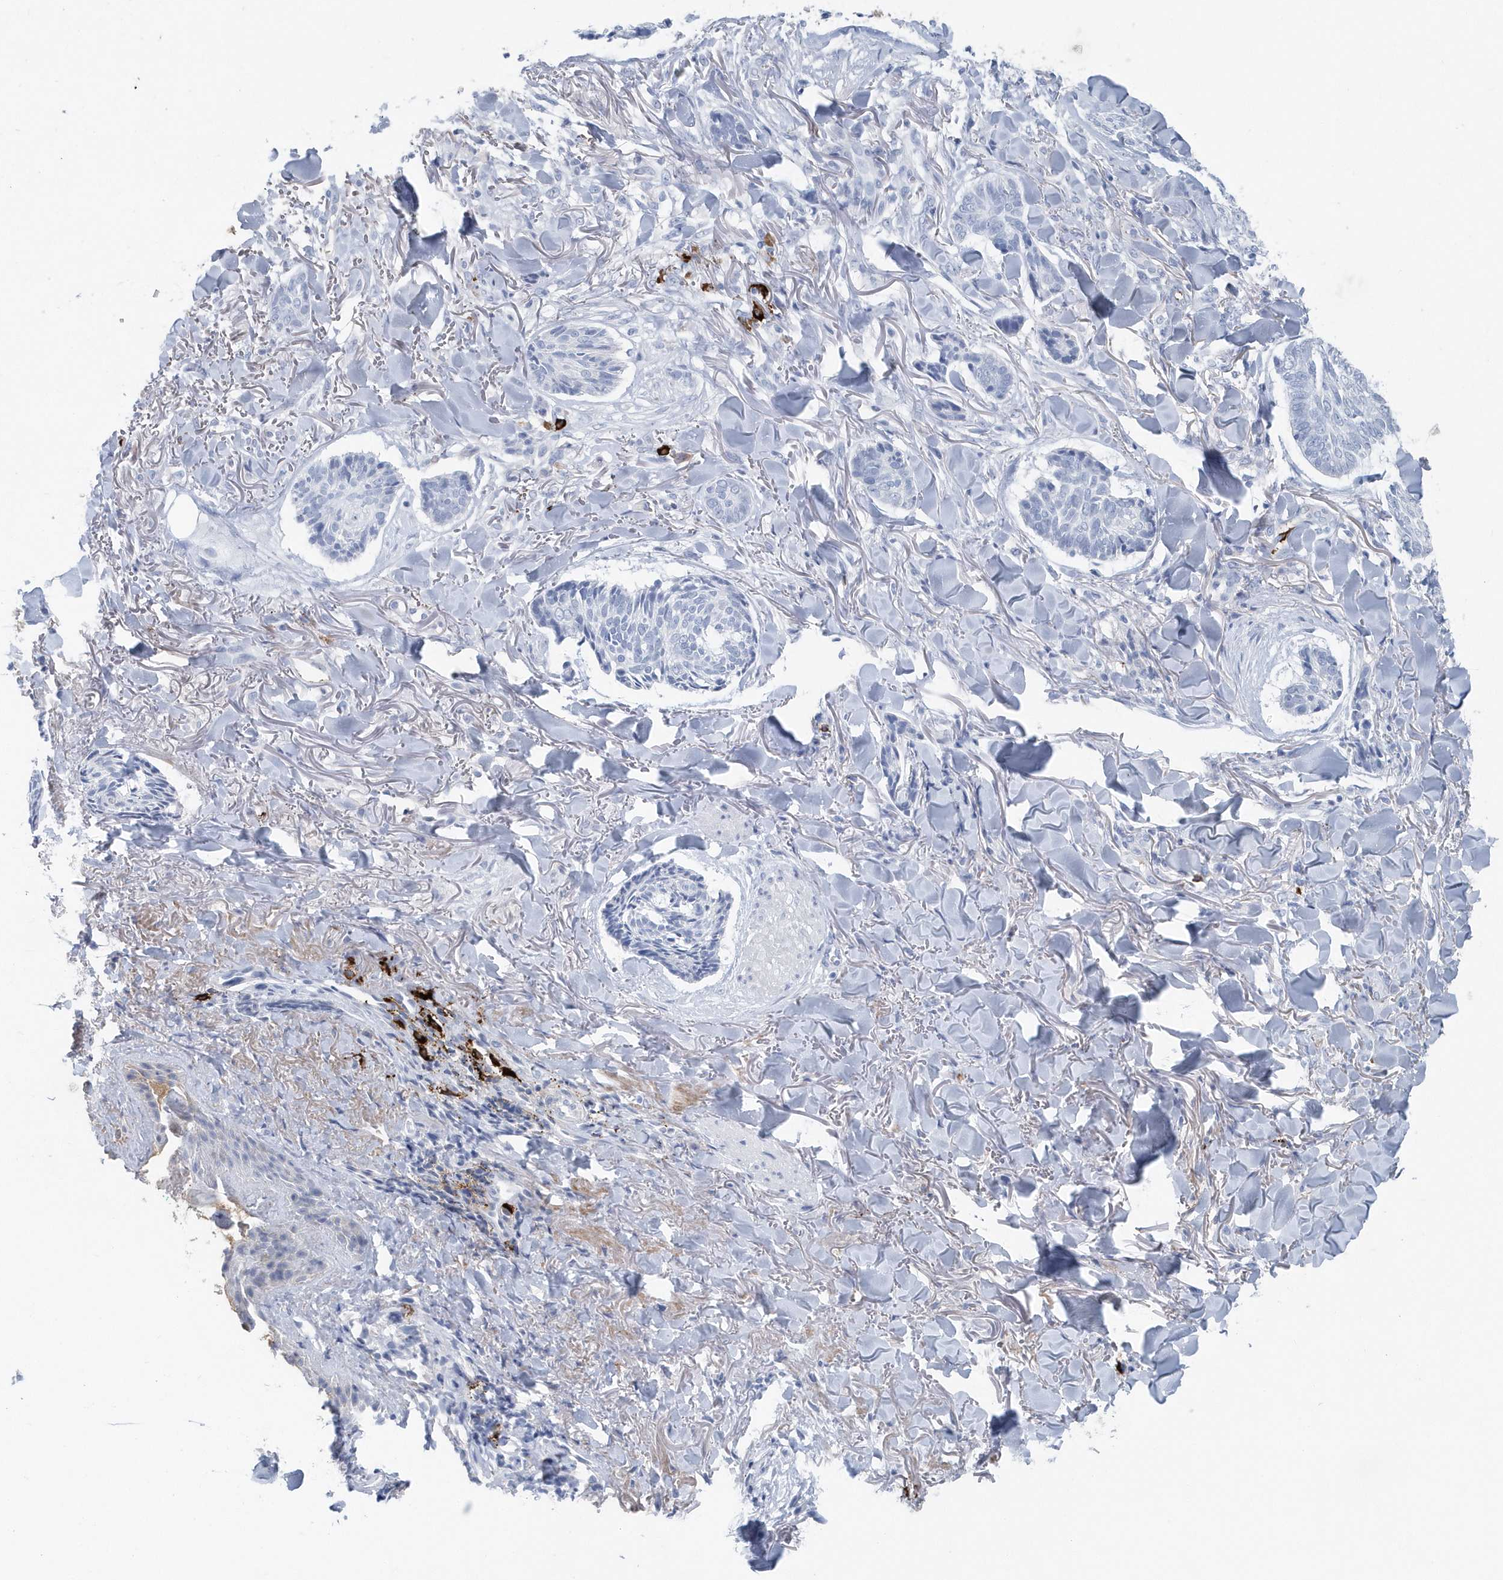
{"staining": {"intensity": "negative", "quantity": "none", "location": "none"}, "tissue": "skin cancer", "cell_type": "Tumor cells", "image_type": "cancer", "snomed": [{"axis": "morphology", "description": "Basal cell carcinoma"}, {"axis": "topography", "description": "Skin"}], "caption": "This image is of skin cancer (basal cell carcinoma) stained with immunohistochemistry (IHC) to label a protein in brown with the nuclei are counter-stained blue. There is no expression in tumor cells.", "gene": "JCHAIN", "patient": {"sex": "male", "age": 43}}